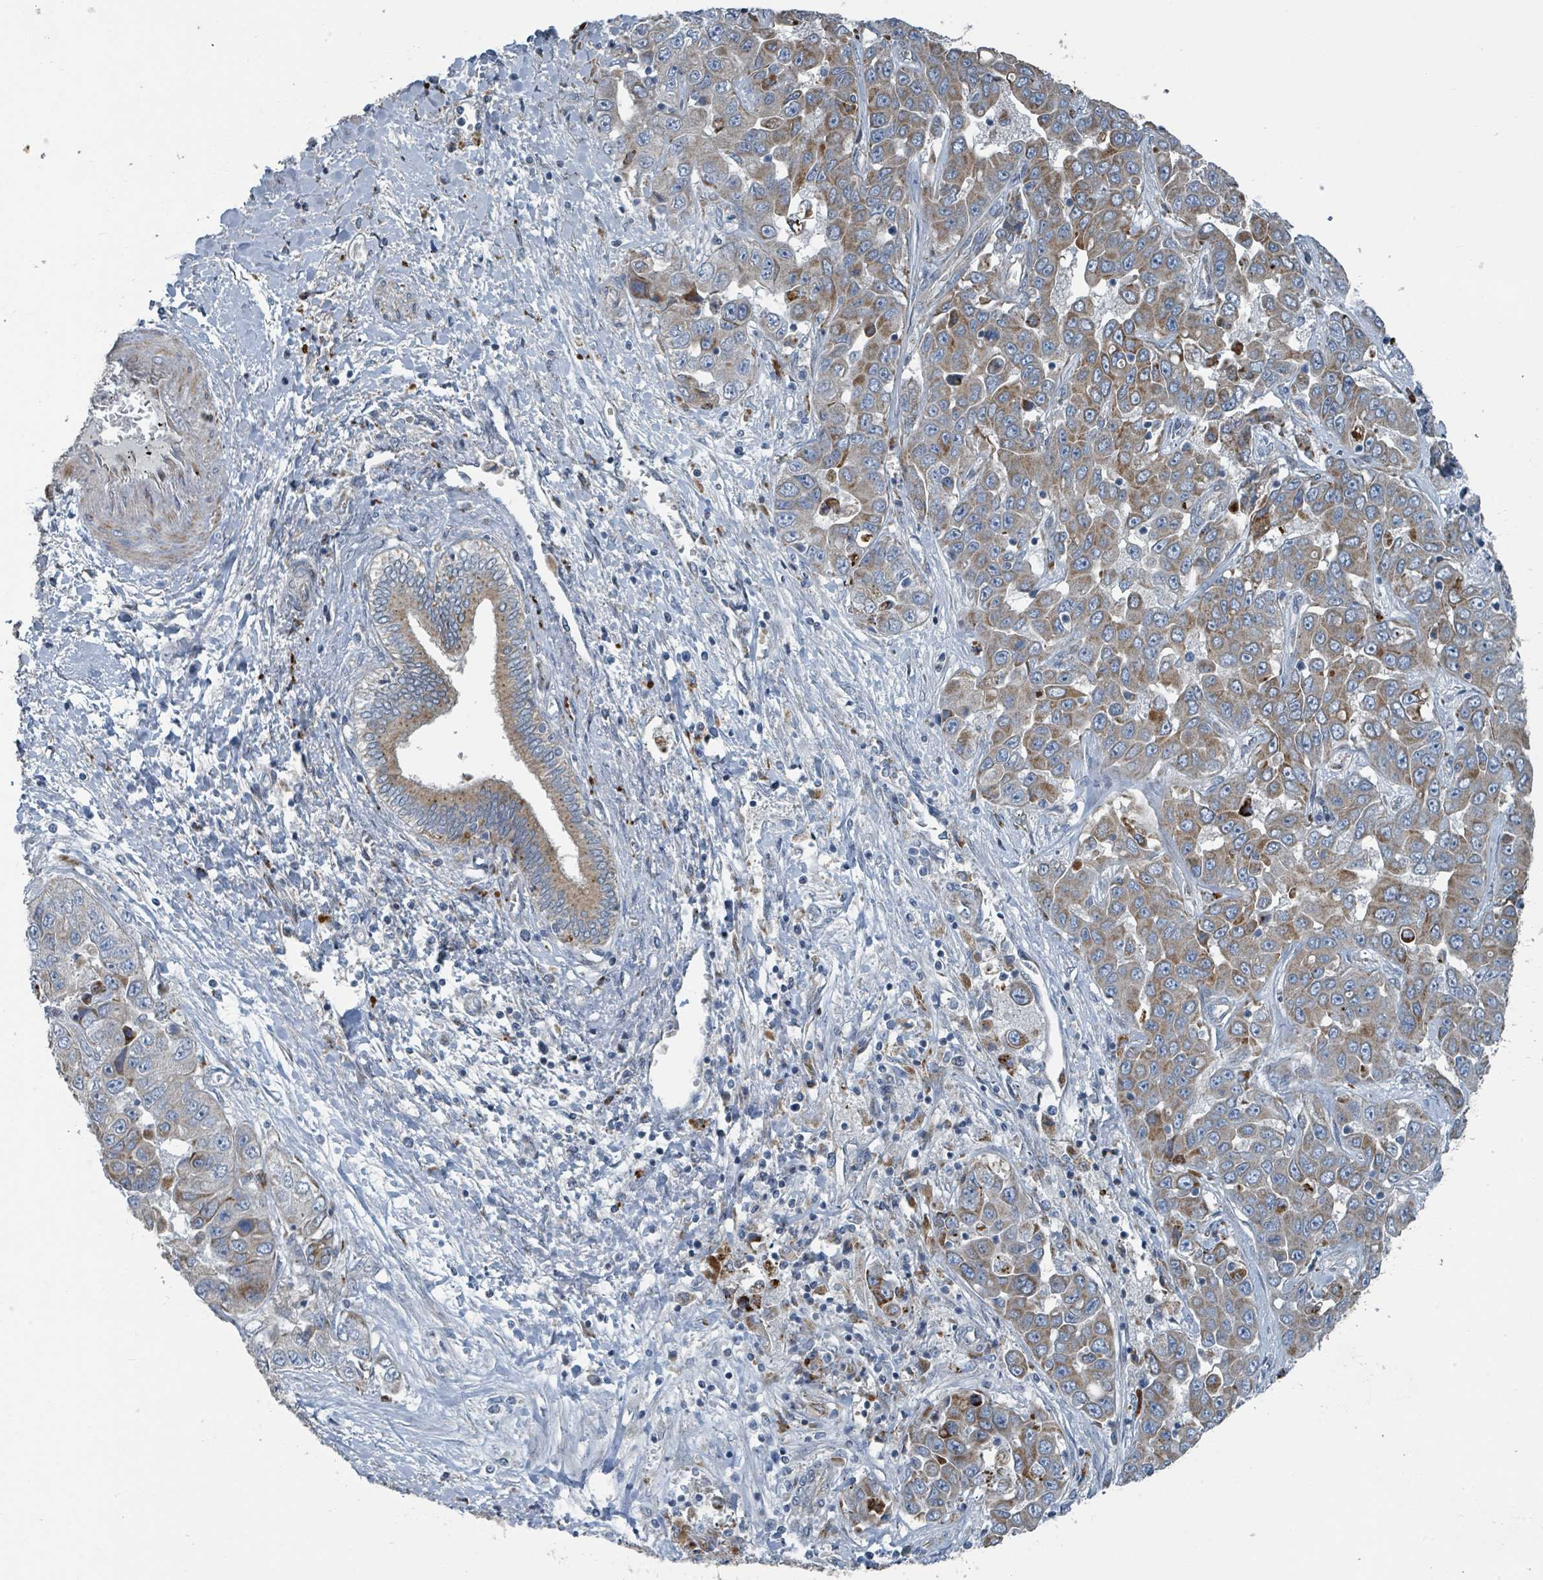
{"staining": {"intensity": "moderate", "quantity": ">75%", "location": "cytoplasmic/membranous"}, "tissue": "liver cancer", "cell_type": "Tumor cells", "image_type": "cancer", "snomed": [{"axis": "morphology", "description": "Cholangiocarcinoma"}, {"axis": "topography", "description": "Liver"}], "caption": "Immunohistochemistry of liver cholangiocarcinoma reveals medium levels of moderate cytoplasmic/membranous staining in approximately >75% of tumor cells.", "gene": "DIPK2A", "patient": {"sex": "female", "age": 52}}